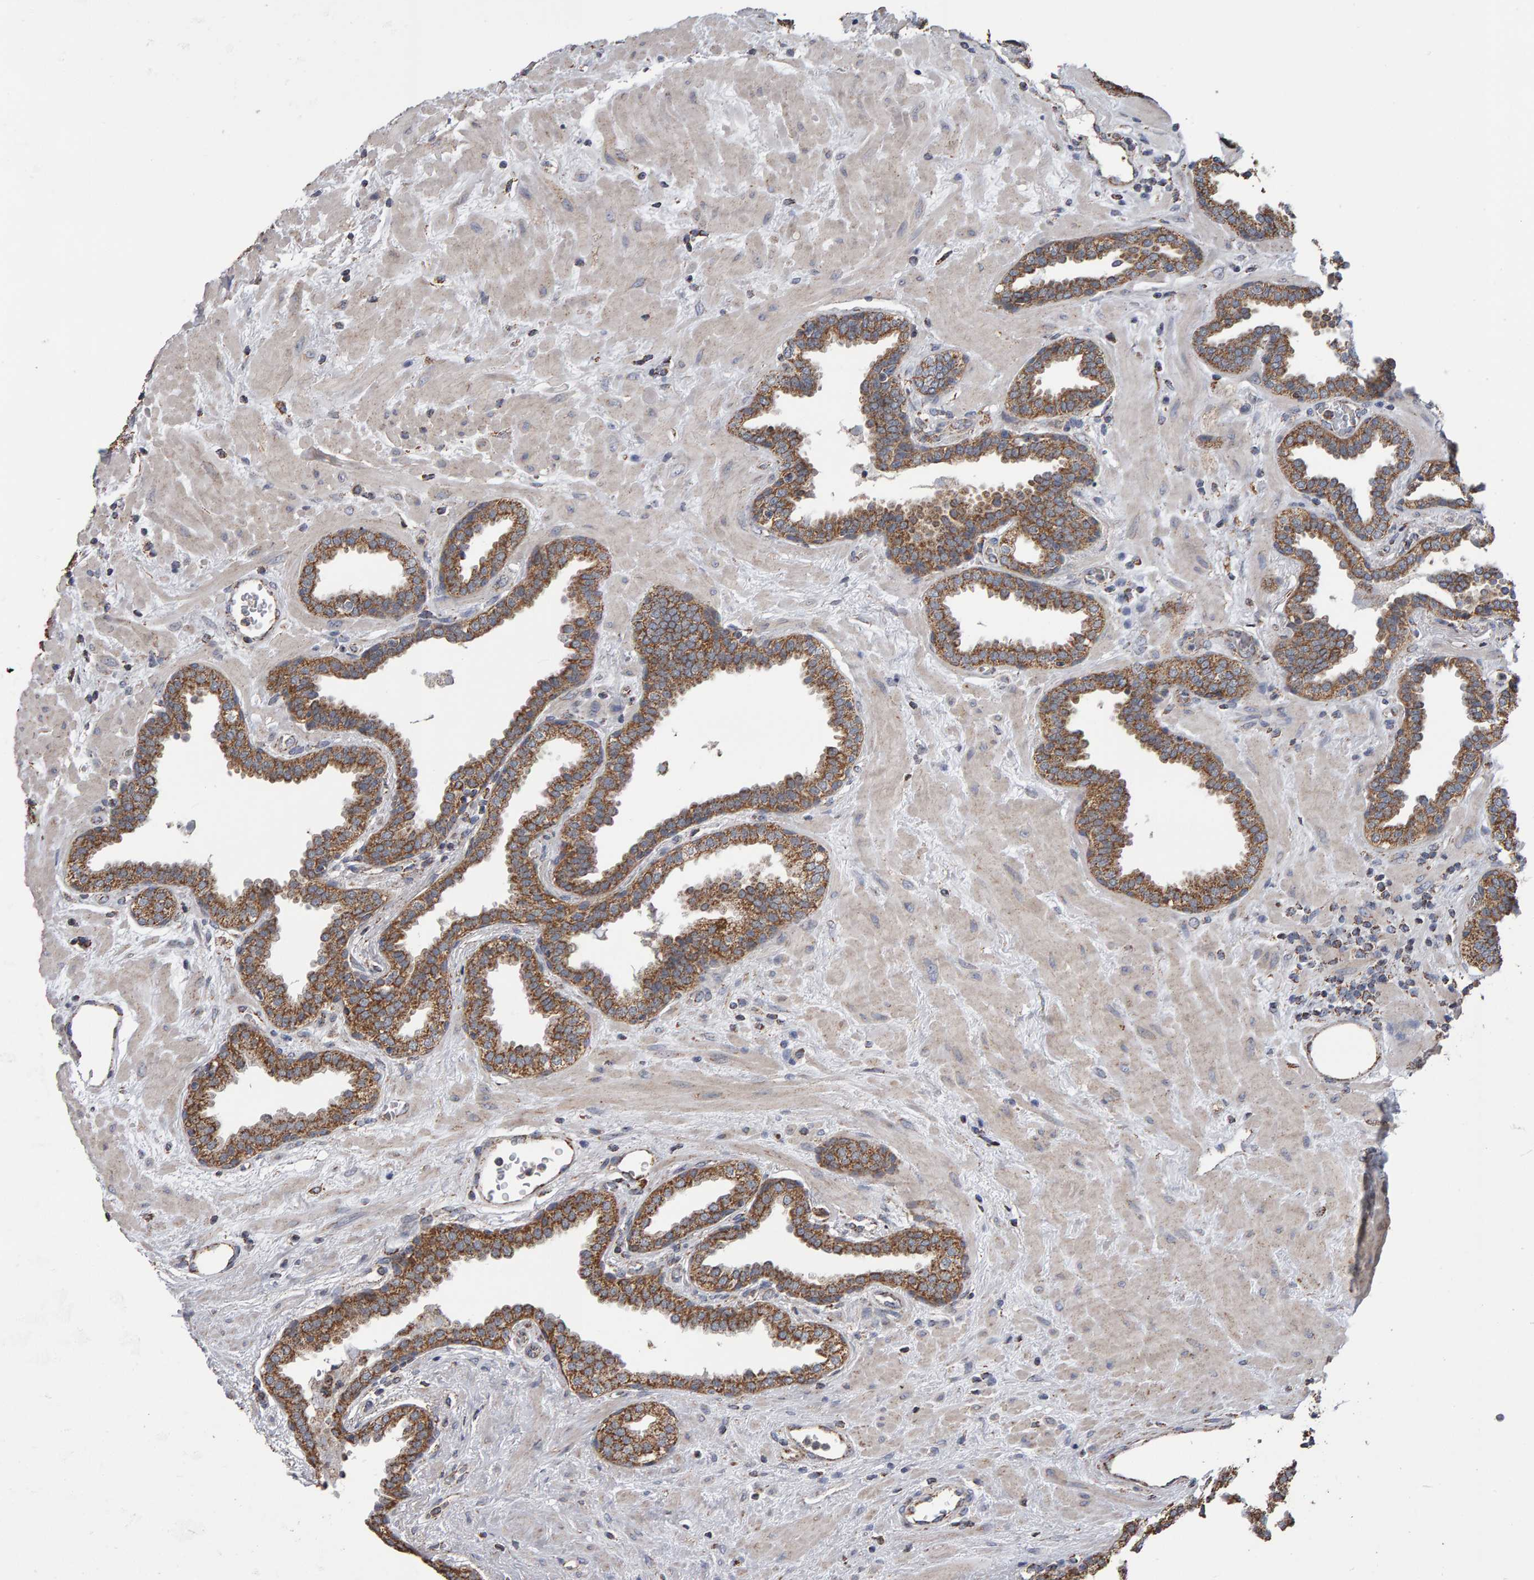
{"staining": {"intensity": "moderate", "quantity": ">75%", "location": "cytoplasmic/membranous"}, "tissue": "prostate", "cell_type": "Glandular cells", "image_type": "normal", "snomed": [{"axis": "morphology", "description": "Normal tissue, NOS"}, {"axis": "topography", "description": "Prostate"}], "caption": "Immunohistochemistry (IHC) histopathology image of benign prostate stained for a protein (brown), which exhibits medium levels of moderate cytoplasmic/membranous expression in approximately >75% of glandular cells.", "gene": "TOM1L1", "patient": {"sex": "male", "age": 51}}